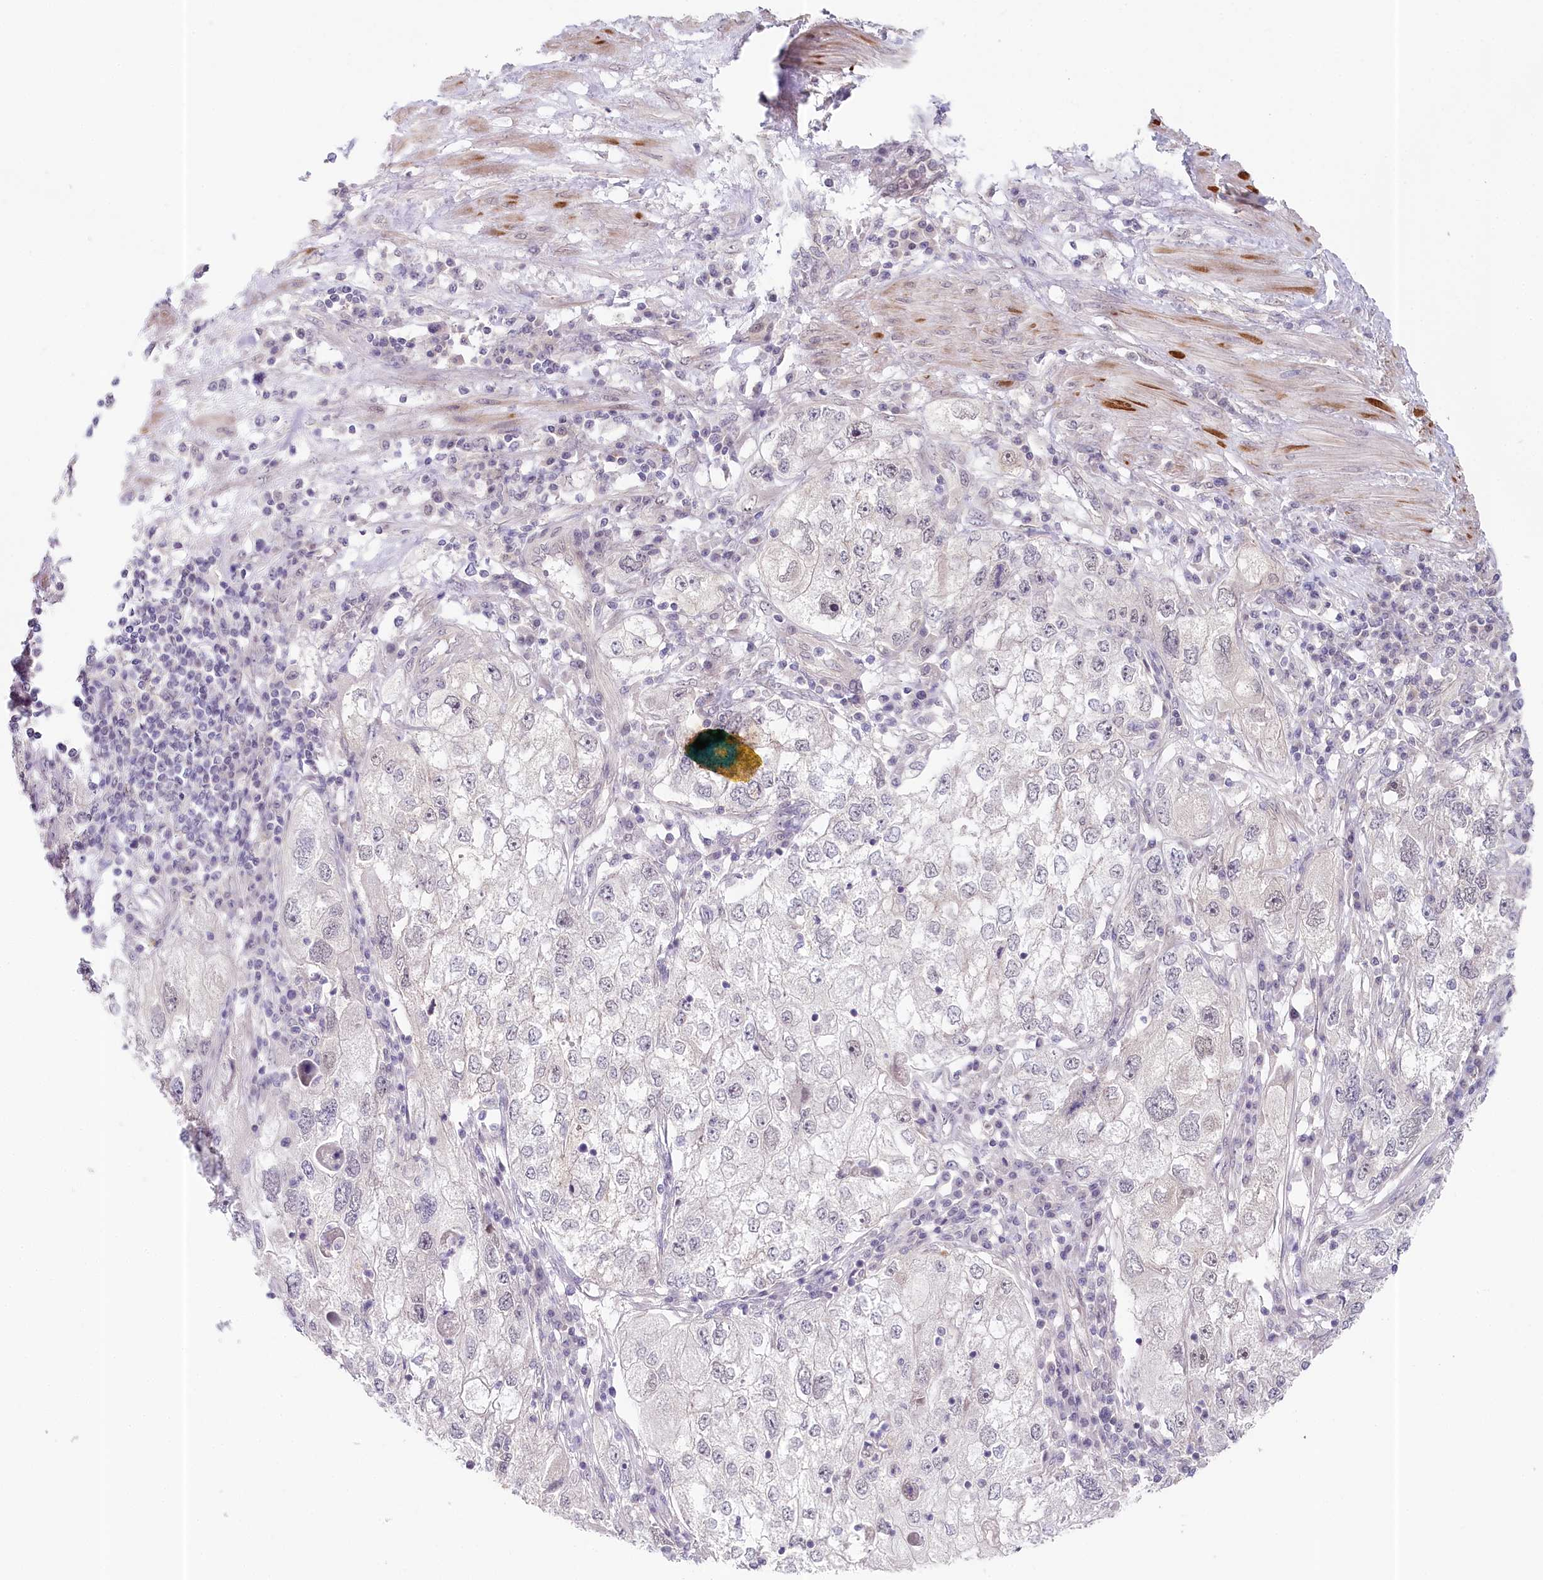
{"staining": {"intensity": "negative", "quantity": "none", "location": "none"}, "tissue": "endometrial cancer", "cell_type": "Tumor cells", "image_type": "cancer", "snomed": [{"axis": "morphology", "description": "Adenocarcinoma, NOS"}, {"axis": "topography", "description": "Endometrium"}], "caption": "High power microscopy image of an immunohistochemistry histopathology image of endometrial cancer, revealing no significant expression in tumor cells.", "gene": "AMTN", "patient": {"sex": "female", "age": 49}}